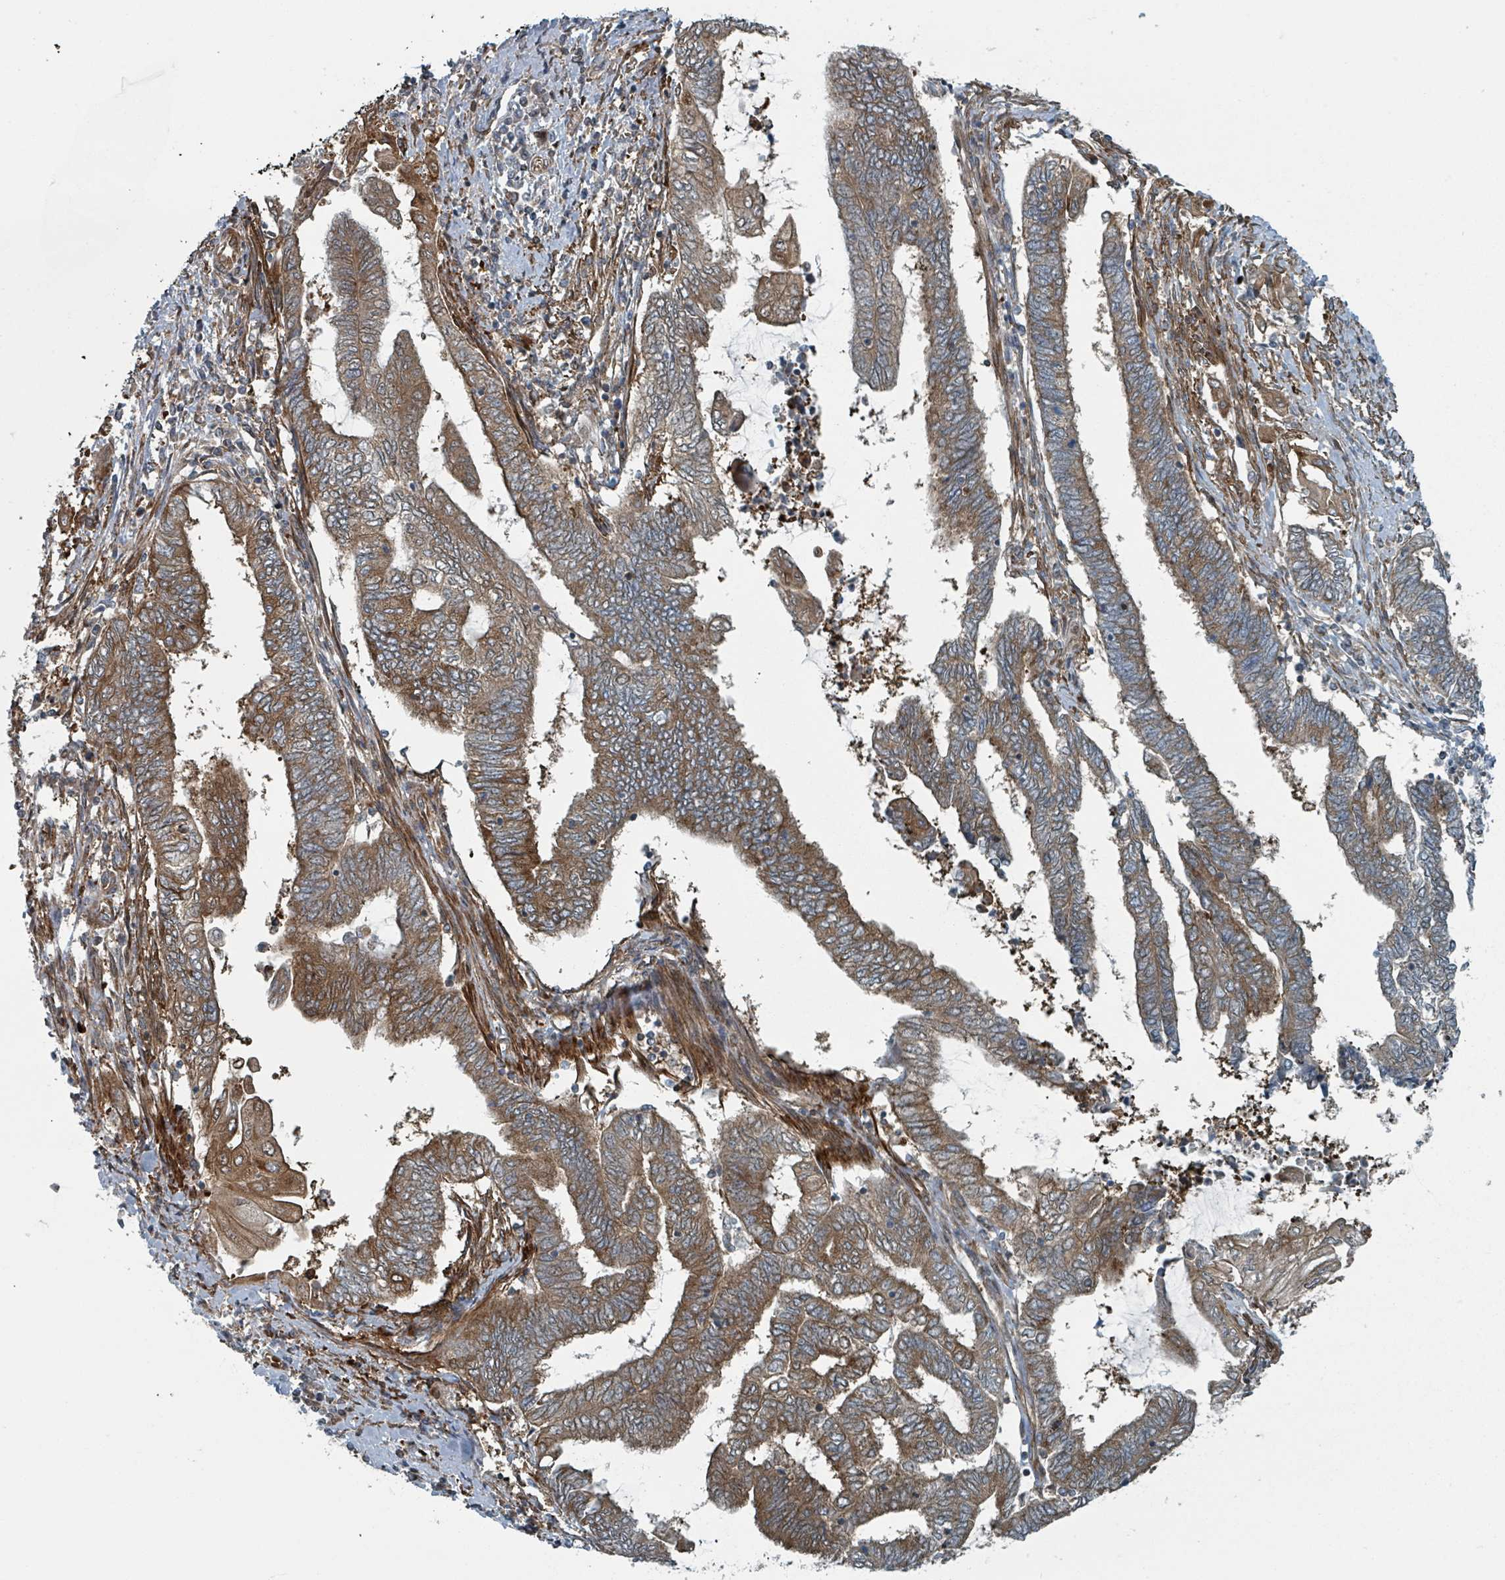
{"staining": {"intensity": "moderate", "quantity": ">75%", "location": "cytoplasmic/membranous"}, "tissue": "endometrial cancer", "cell_type": "Tumor cells", "image_type": "cancer", "snomed": [{"axis": "morphology", "description": "Adenocarcinoma, NOS"}, {"axis": "topography", "description": "Uterus"}, {"axis": "topography", "description": "Endometrium"}], "caption": "Immunohistochemistry of human endometrial cancer (adenocarcinoma) exhibits medium levels of moderate cytoplasmic/membranous staining in about >75% of tumor cells.", "gene": "RHPN2", "patient": {"sex": "female", "age": 70}}